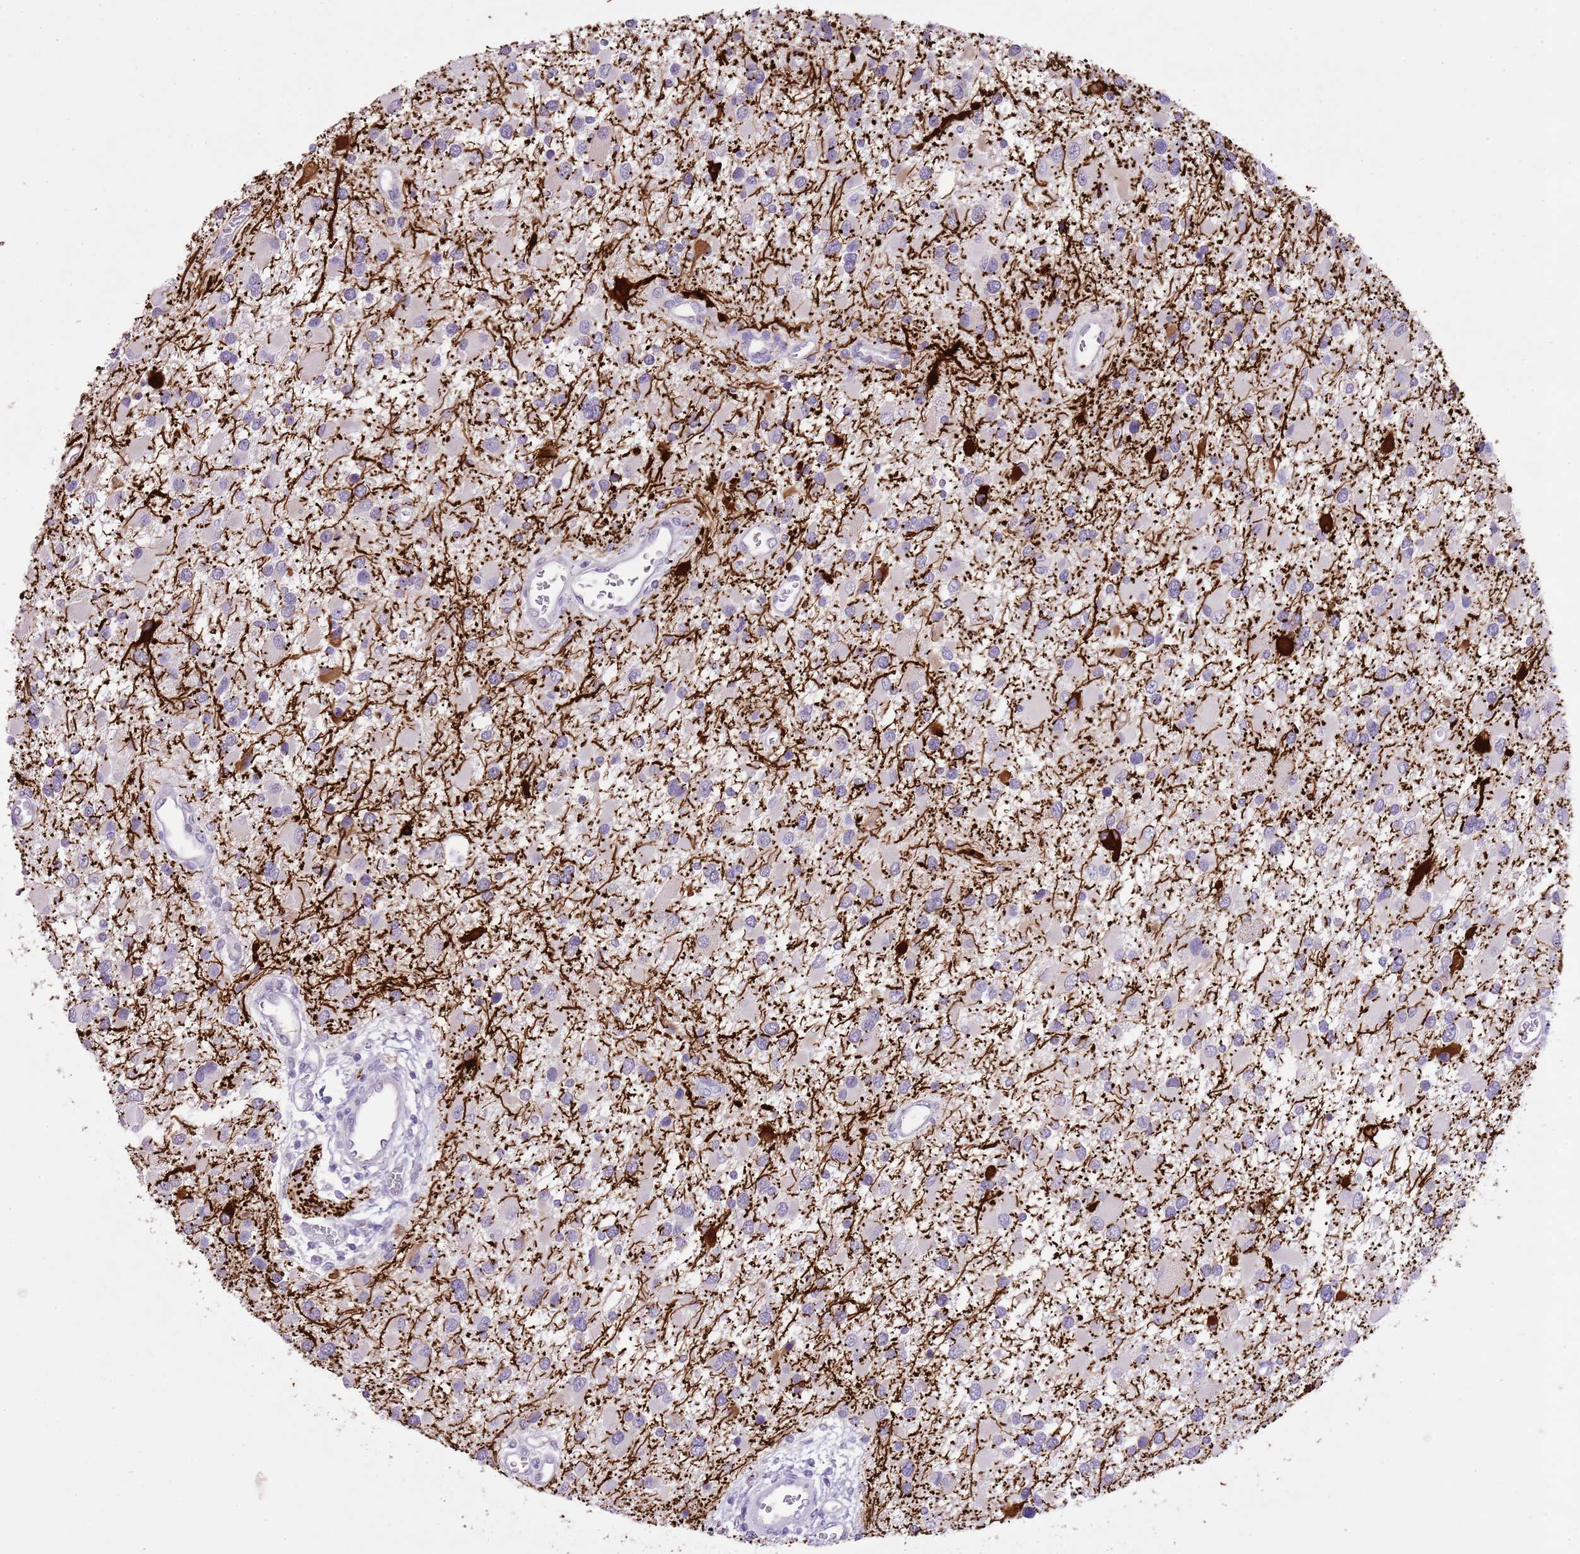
{"staining": {"intensity": "negative", "quantity": "none", "location": "none"}, "tissue": "glioma", "cell_type": "Tumor cells", "image_type": "cancer", "snomed": [{"axis": "morphology", "description": "Glioma, malignant, High grade"}, {"axis": "topography", "description": "Brain"}], "caption": "The micrograph displays no staining of tumor cells in high-grade glioma (malignant).", "gene": "XPO7", "patient": {"sex": "male", "age": 53}}